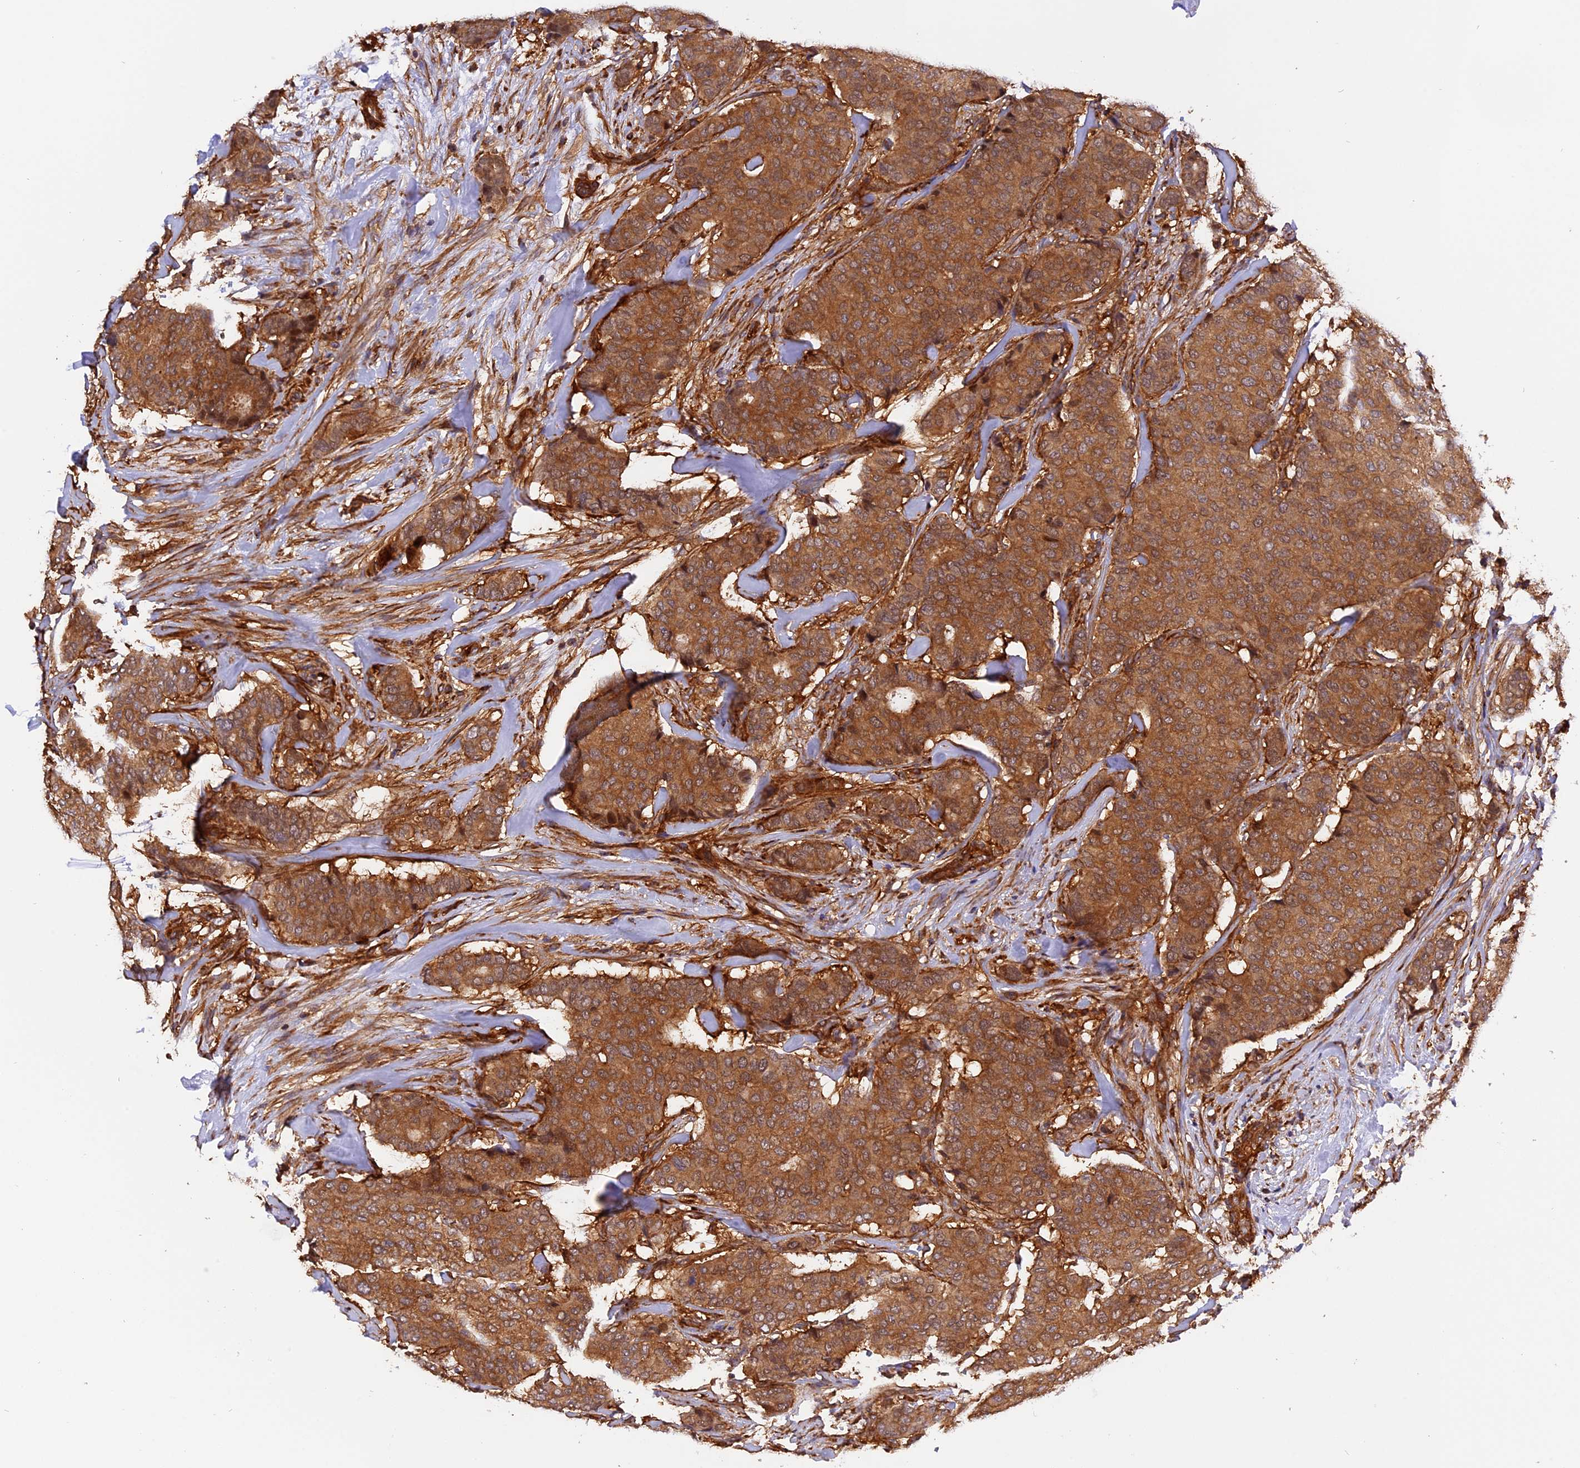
{"staining": {"intensity": "strong", "quantity": ">75%", "location": "cytoplasmic/membranous"}, "tissue": "breast cancer", "cell_type": "Tumor cells", "image_type": "cancer", "snomed": [{"axis": "morphology", "description": "Duct carcinoma"}, {"axis": "topography", "description": "Breast"}], "caption": "Human breast cancer stained with a brown dye displays strong cytoplasmic/membranous positive positivity in about >75% of tumor cells.", "gene": "C5orf22", "patient": {"sex": "female", "age": 75}}